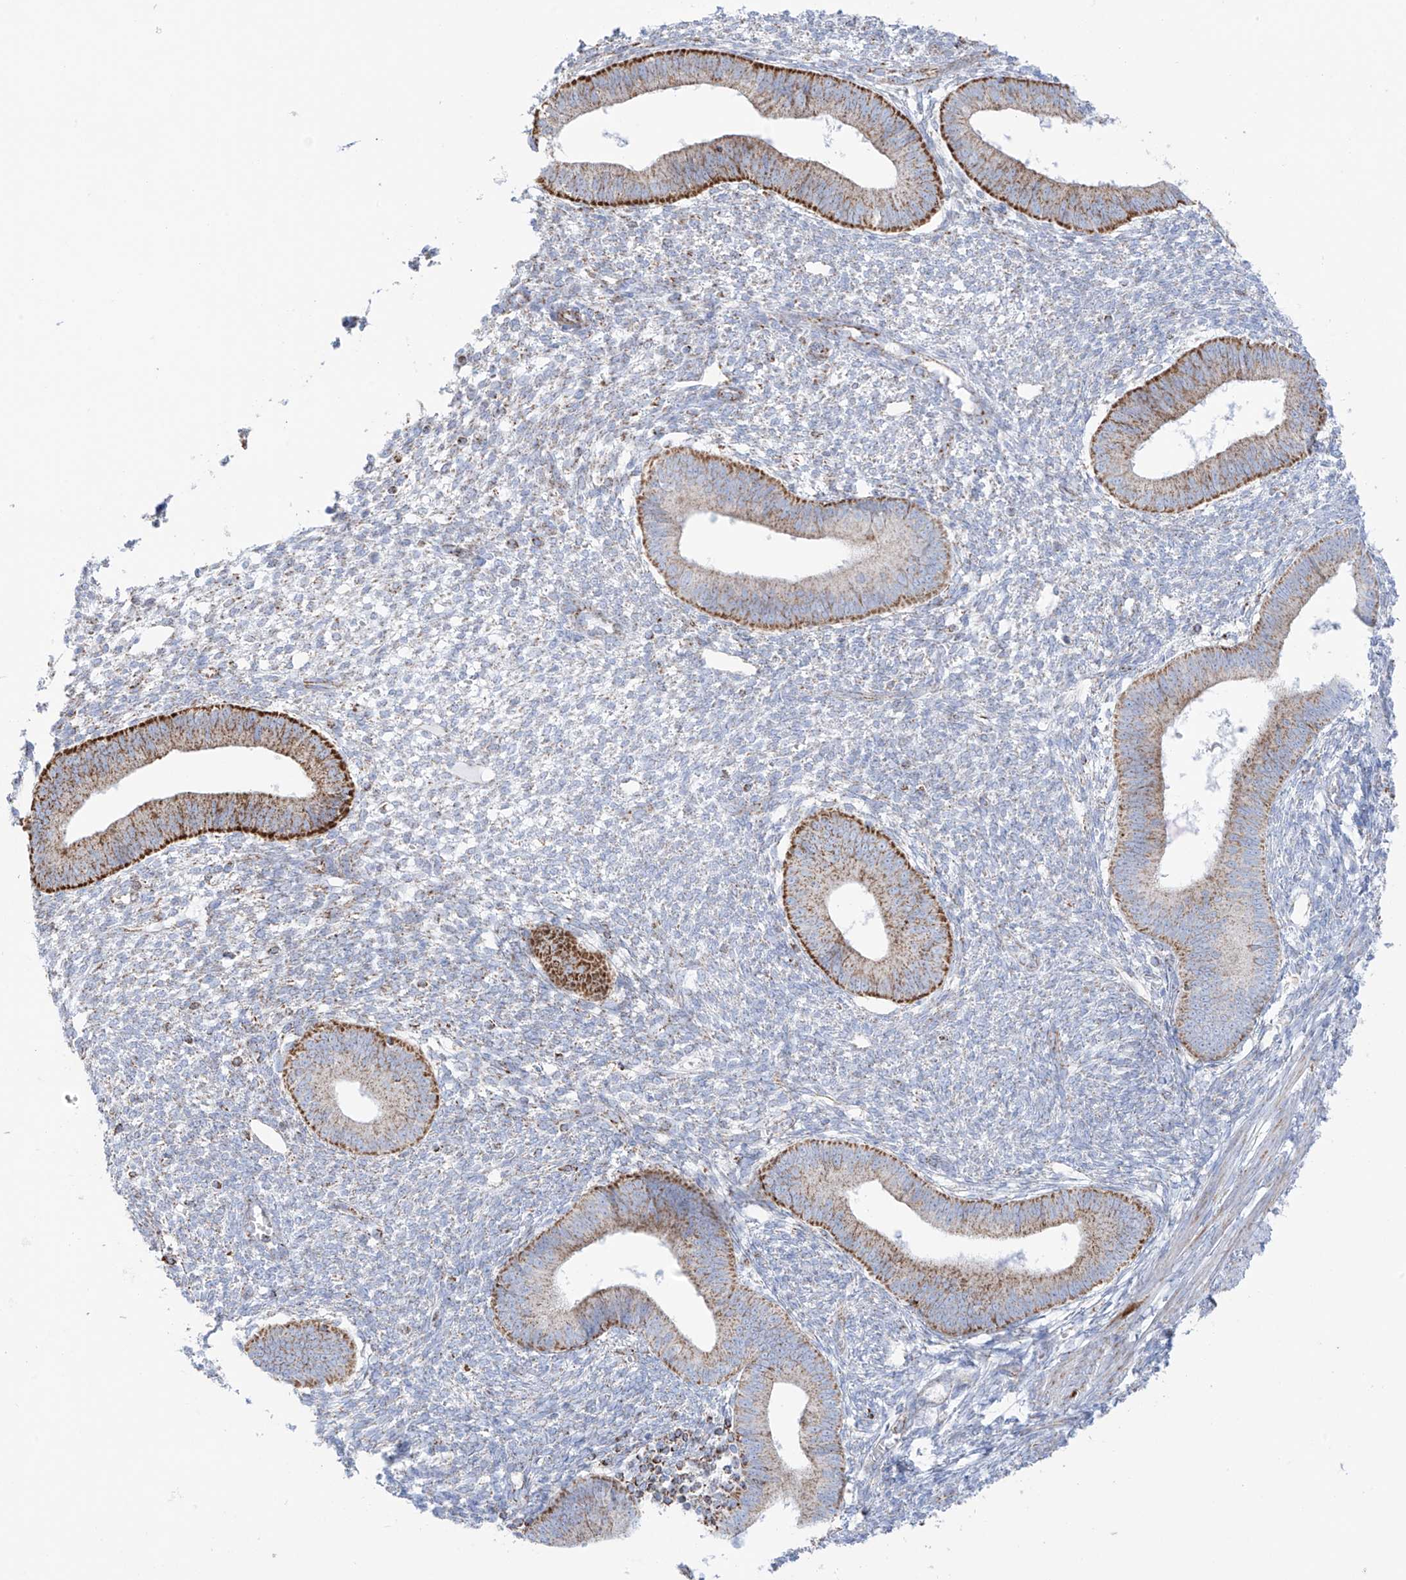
{"staining": {"intensity": "weak", "quantity": "<25%", "location": "cytoplasmic/membranous"}, "tissue": "endometrium", "cell_type": "Cells in endometrial stroma", "image_type": "normal", "snomed": [{"axis": "morphology", "description": "Normal tissue, NOS"}, {"axis": "topography", "description": "Endometrium"}], "caption": "High magnification brightfield microscopy of unremarkable endometrium stained with DAB (3,3'-diaminobenzidine) (brown) and counterstained with hematoxylin (blue): cells in endometrial stroma show no significant expression.", "gene": "XKR3", "patient": {"sex": "female", "age": 46}}